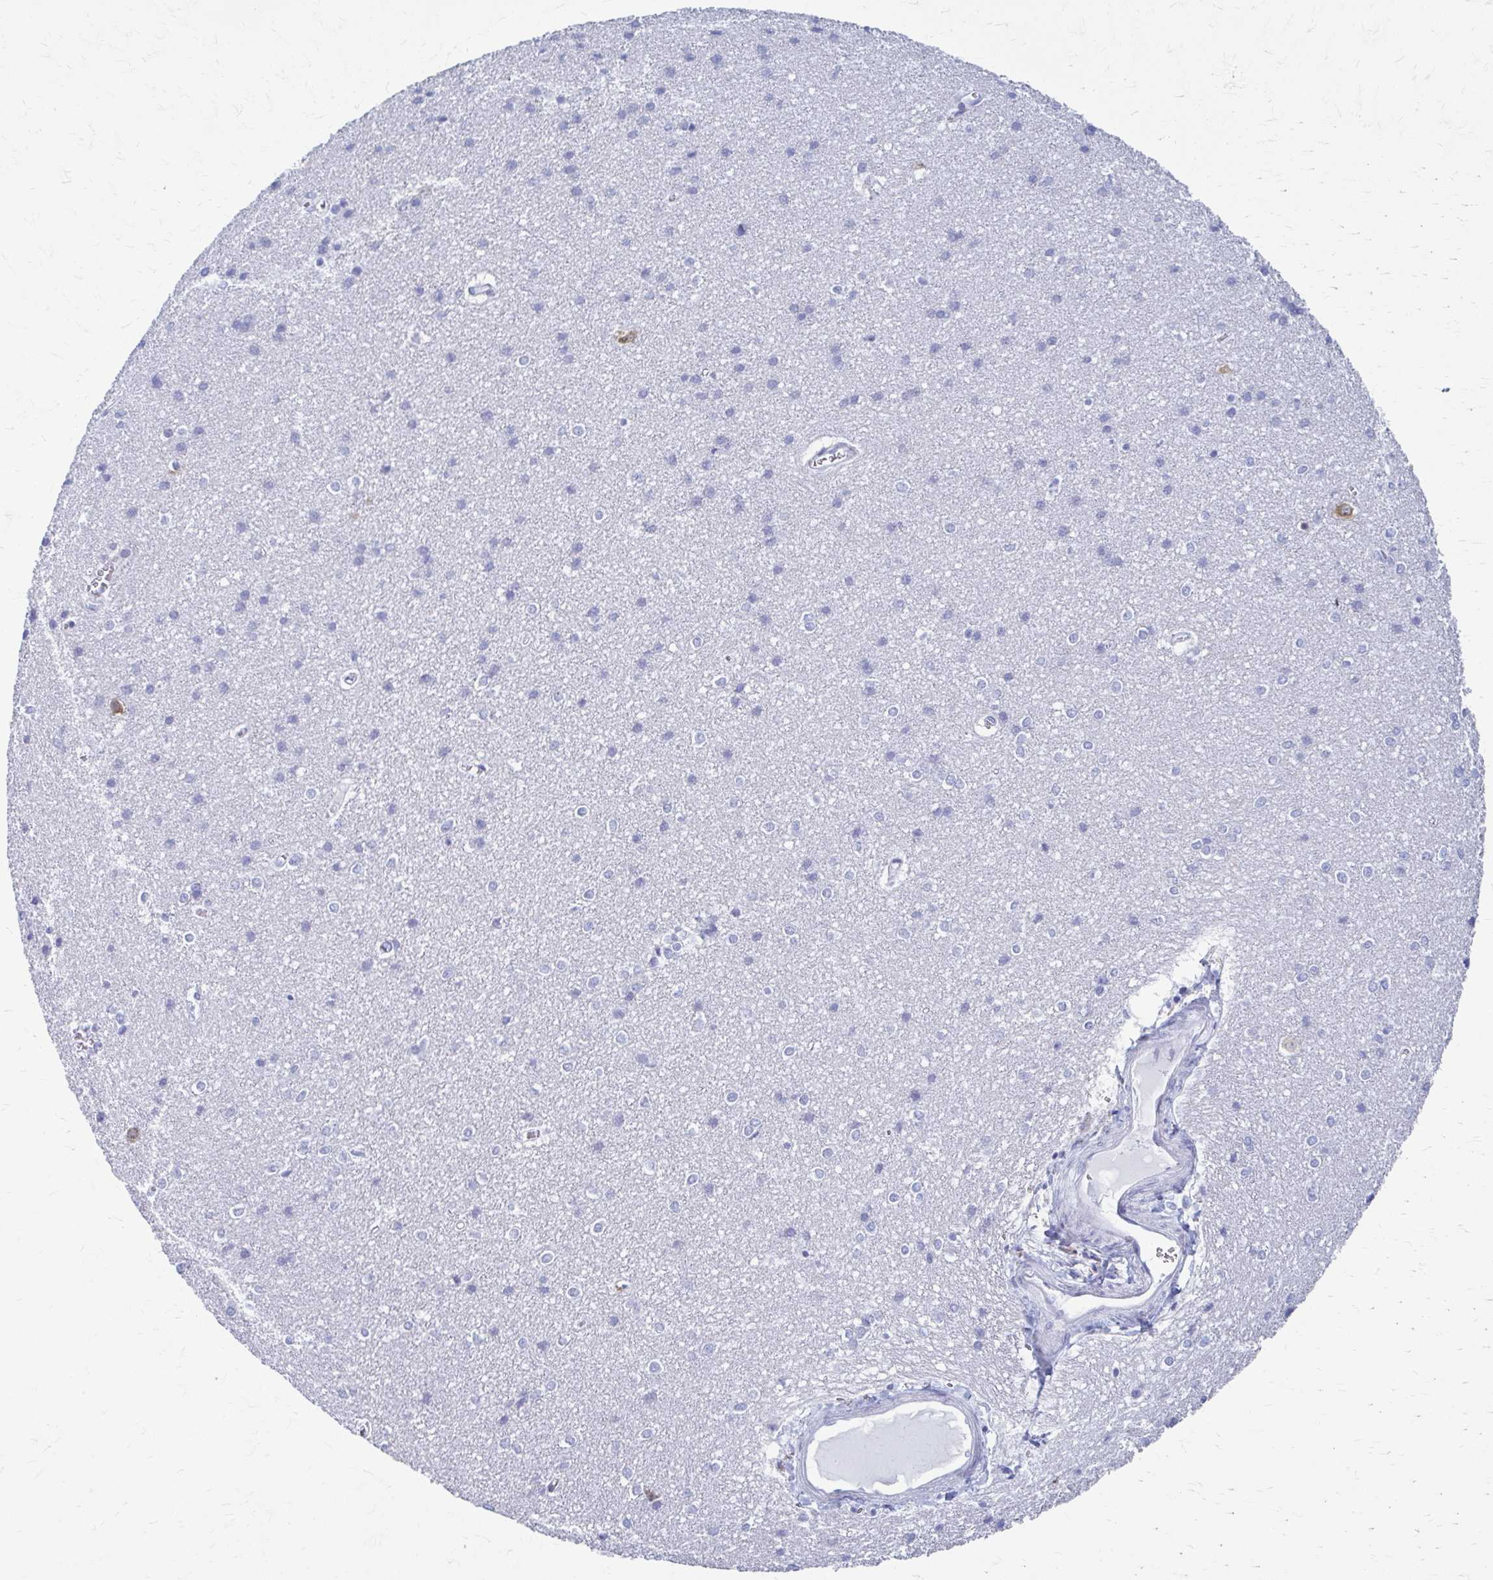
{"staining": {"intensity": "negative", "quantity": "none", "location": "none"}, "tissue": "cerebral cortex", "cell_type": "Endothelial cells", "image_type": "normal", "snomed": [{"axis": "morphology", "description": "Normal tissue, NOS"}, {"axis": "topography", "description": "Cerebral cortex"}], "caption": "DAB immunohistochemical staining of benign human cerebral cortex displays no significant expression in endothelial cells.", "gene": "CELF5", "patient": {"sex": "male", "age": 37}}